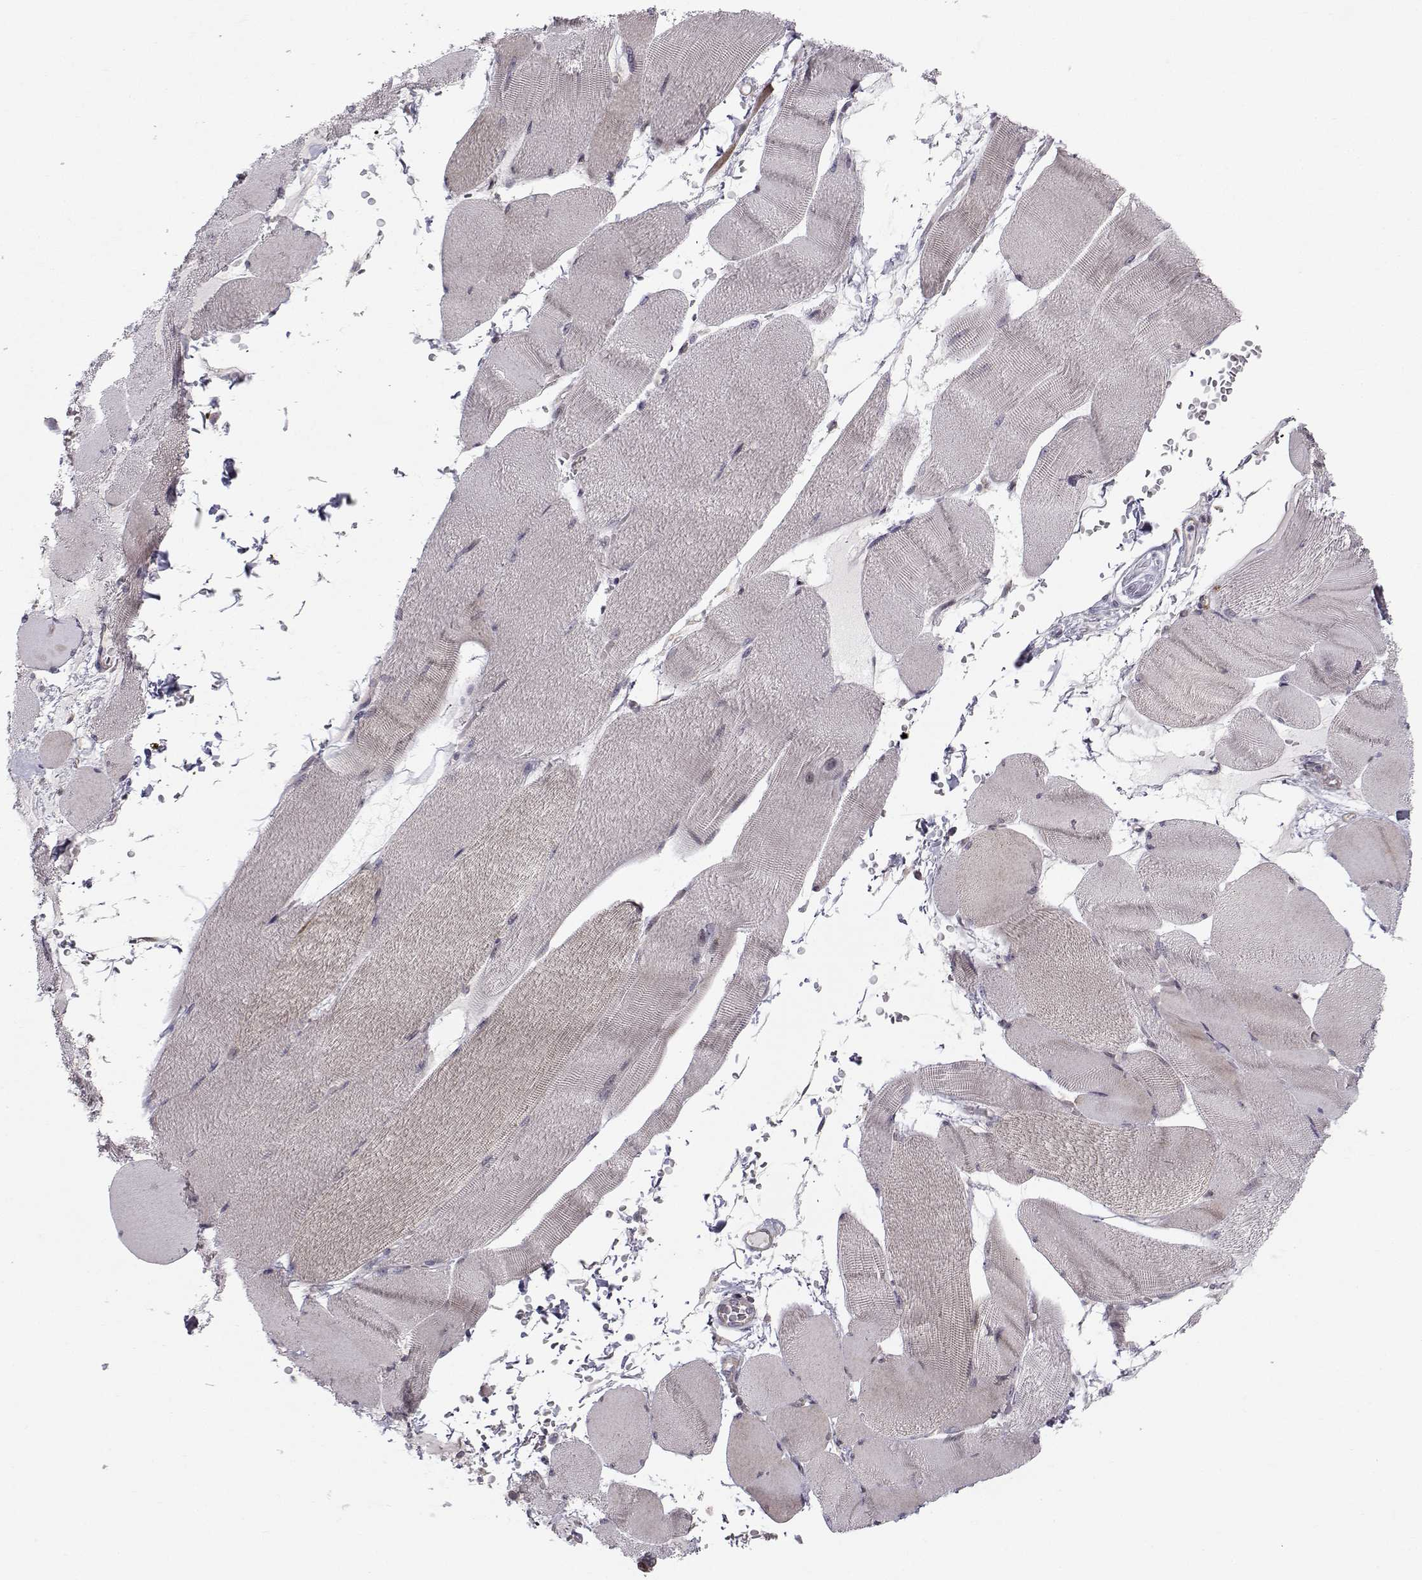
{"staining": {"intensity": "negative", "quantity": "none", "location": "none"}, "tissue": "skeletal muscle", "cell_type": "Myocytes", "image_type": "normal", "snomed": [{"axis": "morphology", "description": "Normal tissue, NOS"}, {"axis": "topography", "description": "Skeletal muscle"}], "caption": "Immunohistochemical staining of unremarkable skeletal muscle demonstrates no significant staining in myocytes. The staining was performed using DAB to visualize the protein expression in brown, while the nuclei were stained in blue with hematoxylin (Magnification: 20x).", "gene": "HSP90AB1", "patient": {"sex": "male", "age": 56}}